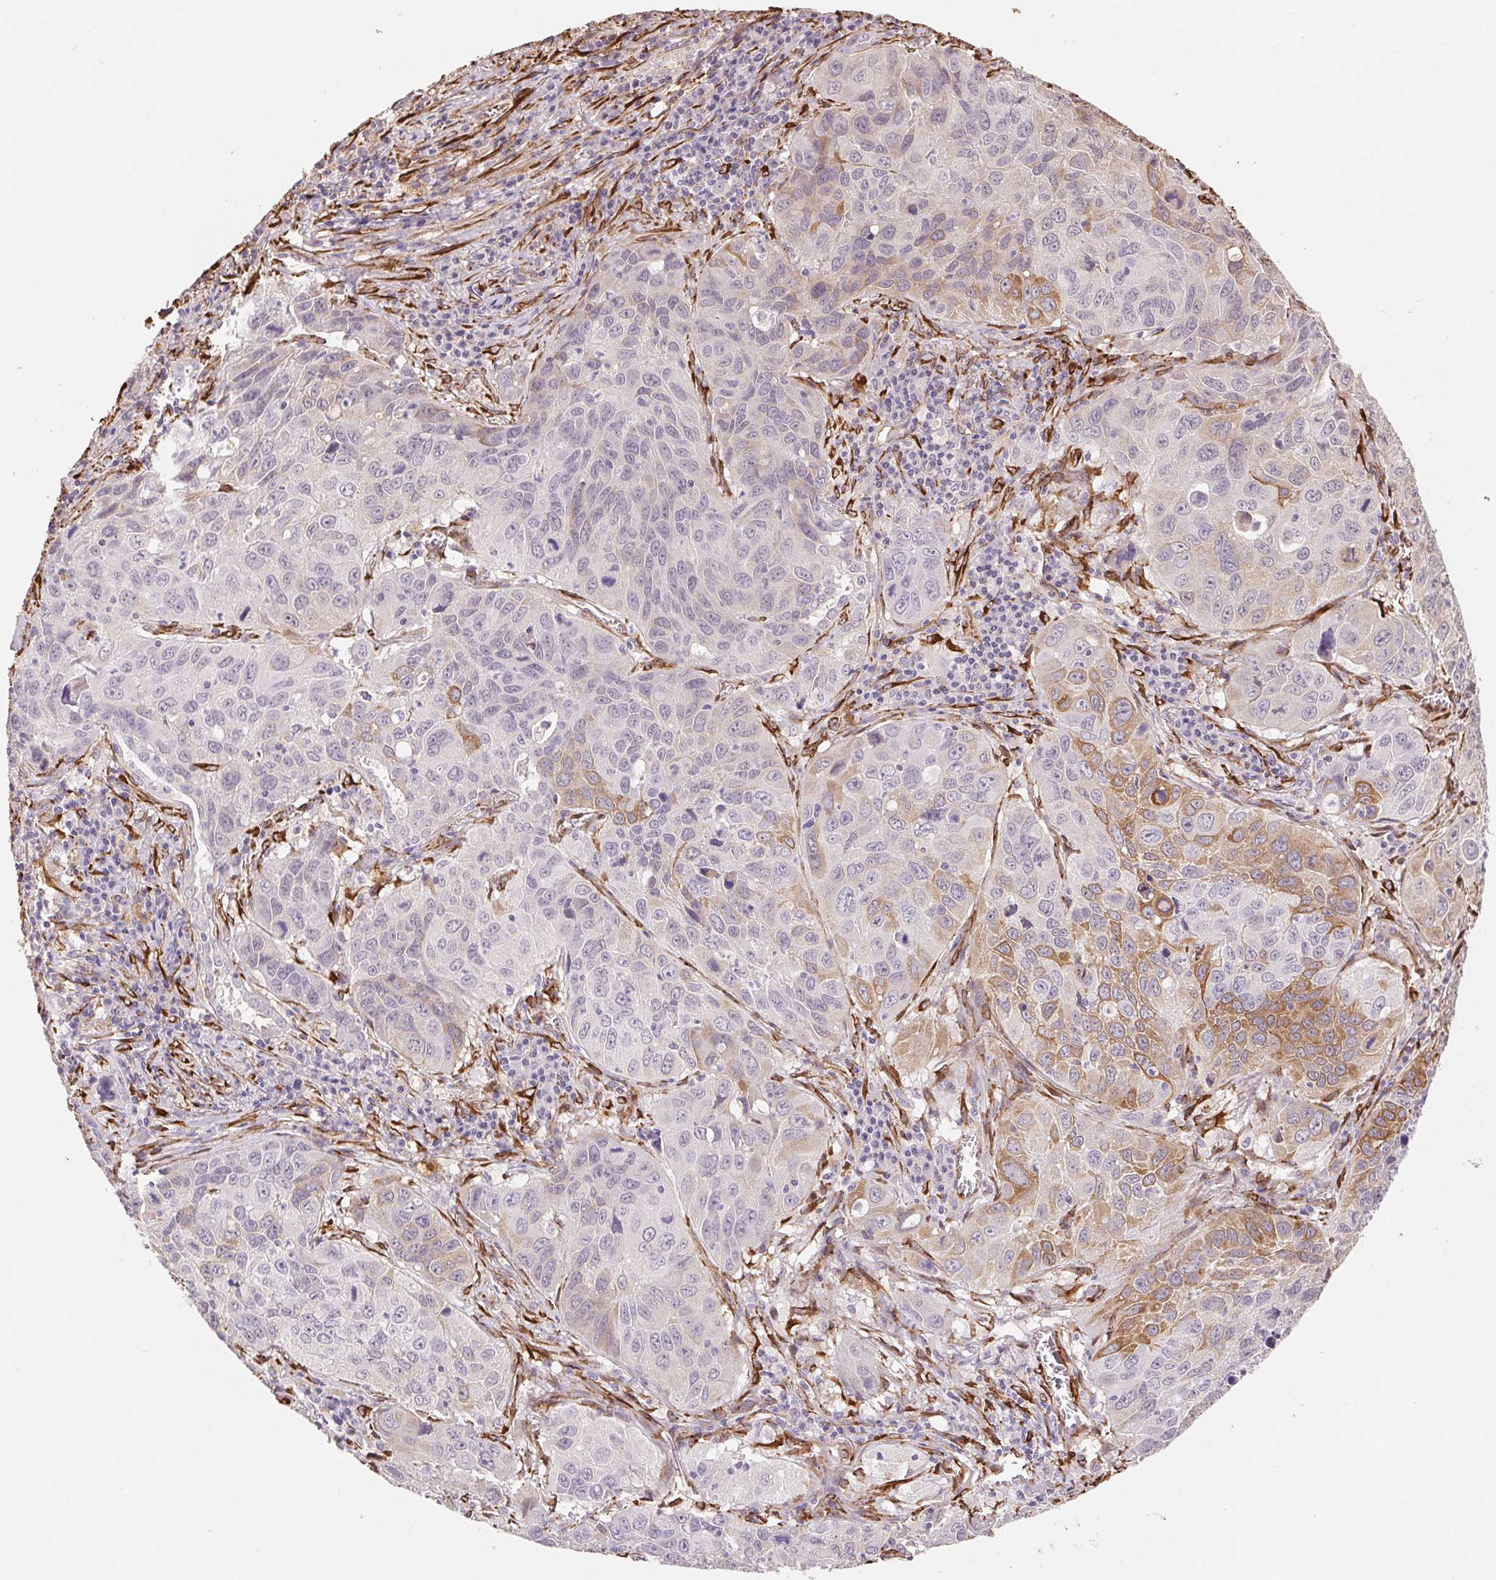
{"staining": {"intensity": "weak", "quantity": "25%-75%", "location": "cytoplasmic/membranous"}, "tissue": "lung cancer", "cell_type": "Tumor cells", "image_type": "cancer", "snomed": [{"axis": "morphology", "description": "Squamous cell carcinoma, NOS"}, {"axis": "topography", "description": "Lung"}], "caption": "Weak cytoplasmic/membranous protein expression is seen in about 25%-75% of tumor cells in squamous cell carcinoma (lung). (Stains: DAB in brown, nuclei in blue, Microscopy: brightfield microscopy at high magnification).", "gene": "FKBP10", "patient": {"sex": "female", "age": 61}}